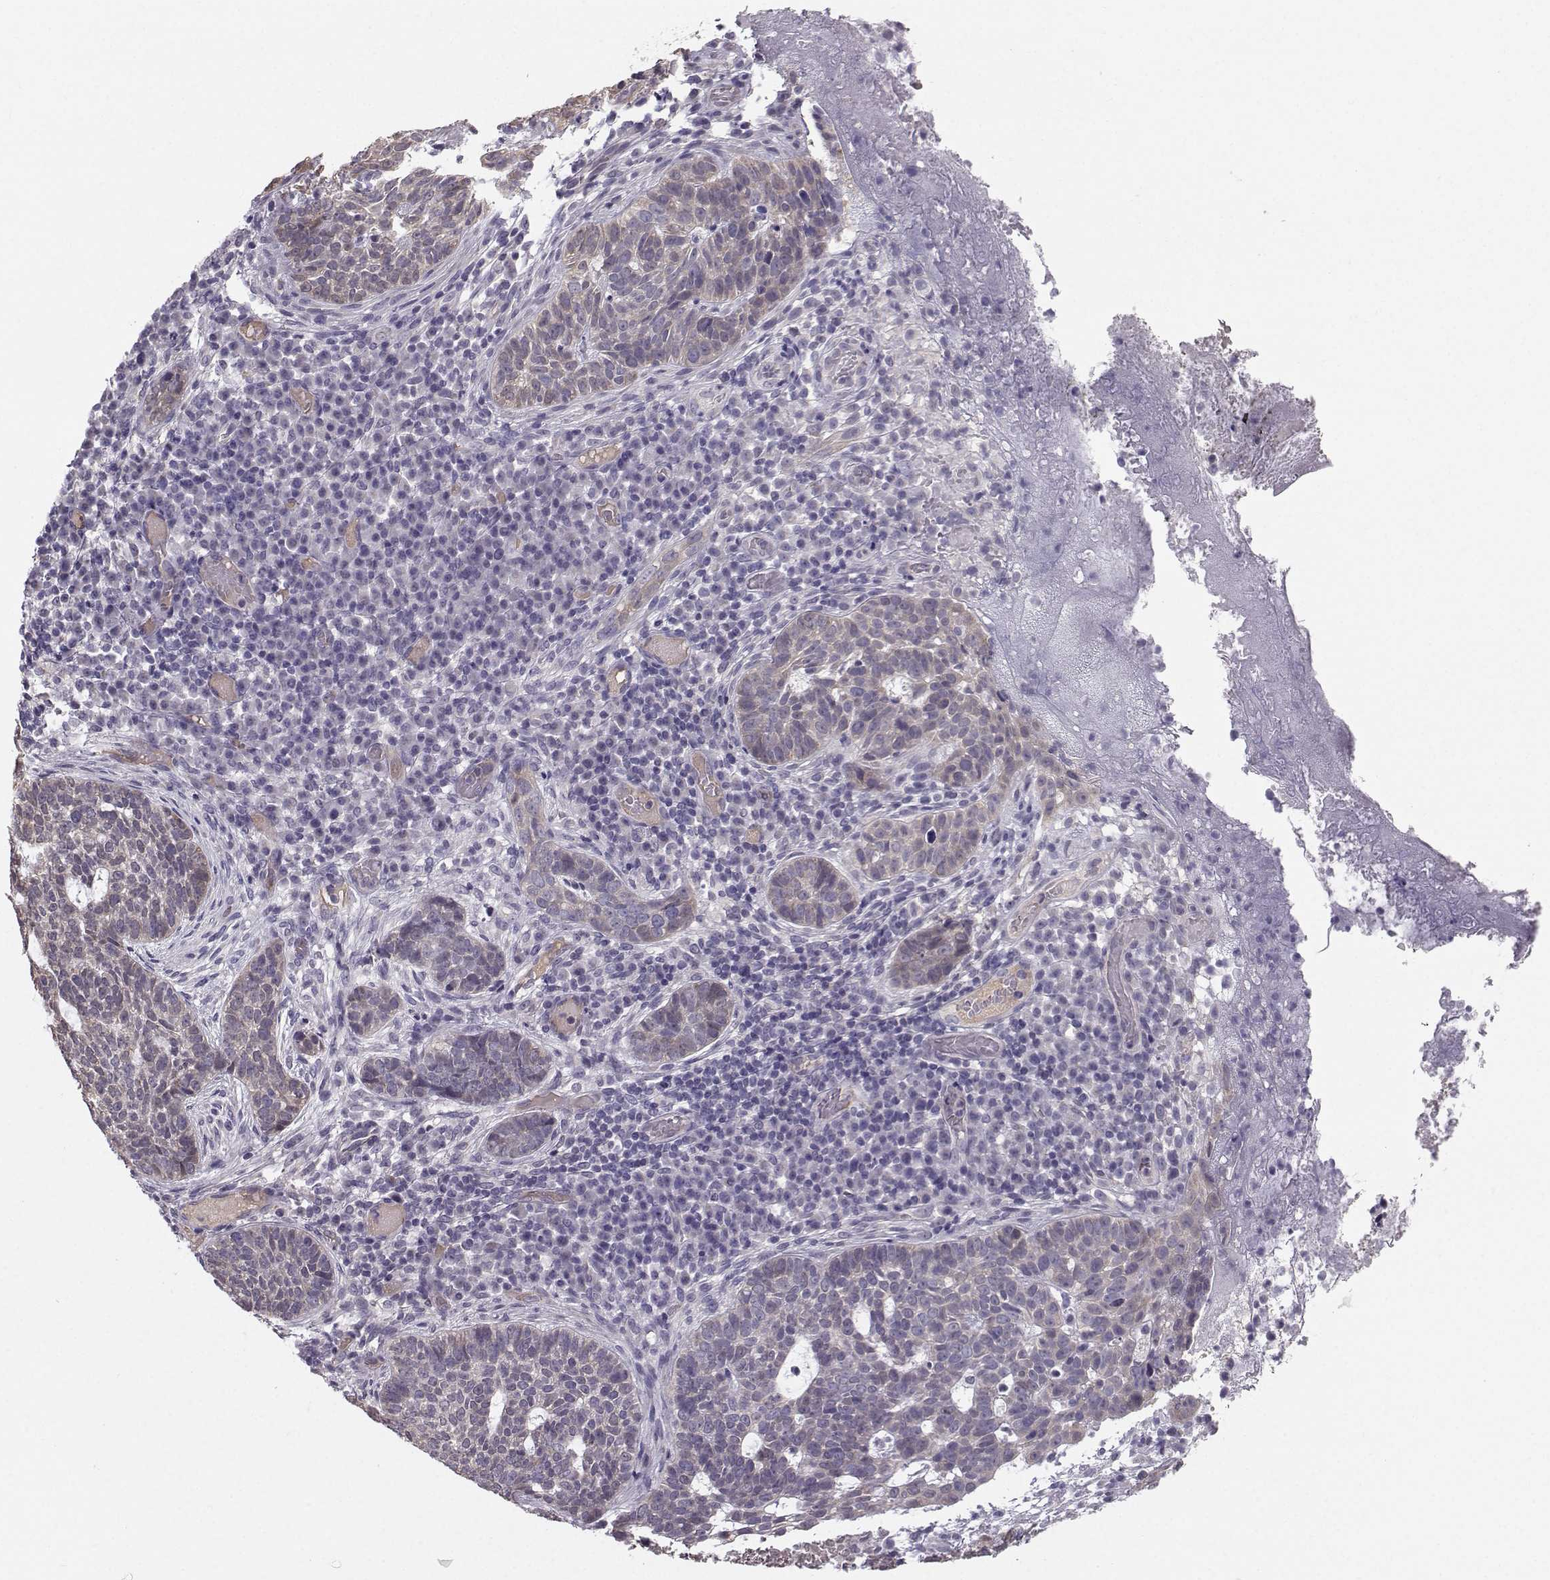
{"staining": {"intensity": "weak", "quantity": ">75%", "location": "cytoplasmic/membranous"}, "tissue": "skin cancer", "cell_type": "Tumor cells", "image_type": "cancer", "snomed": [{"axis": "morphology", "description": "Basal cell carcinoma"}, {"axis": "topography", "description": "Skin"}], "caption": "Immunohistochemical staining of human skin cancer displays low levels of weak cytoplasmic/membranous protein positivity in about >75% of tumor cells.", "gene": "TSPYL5", "patient": {"sex": "female", "age": 69}}